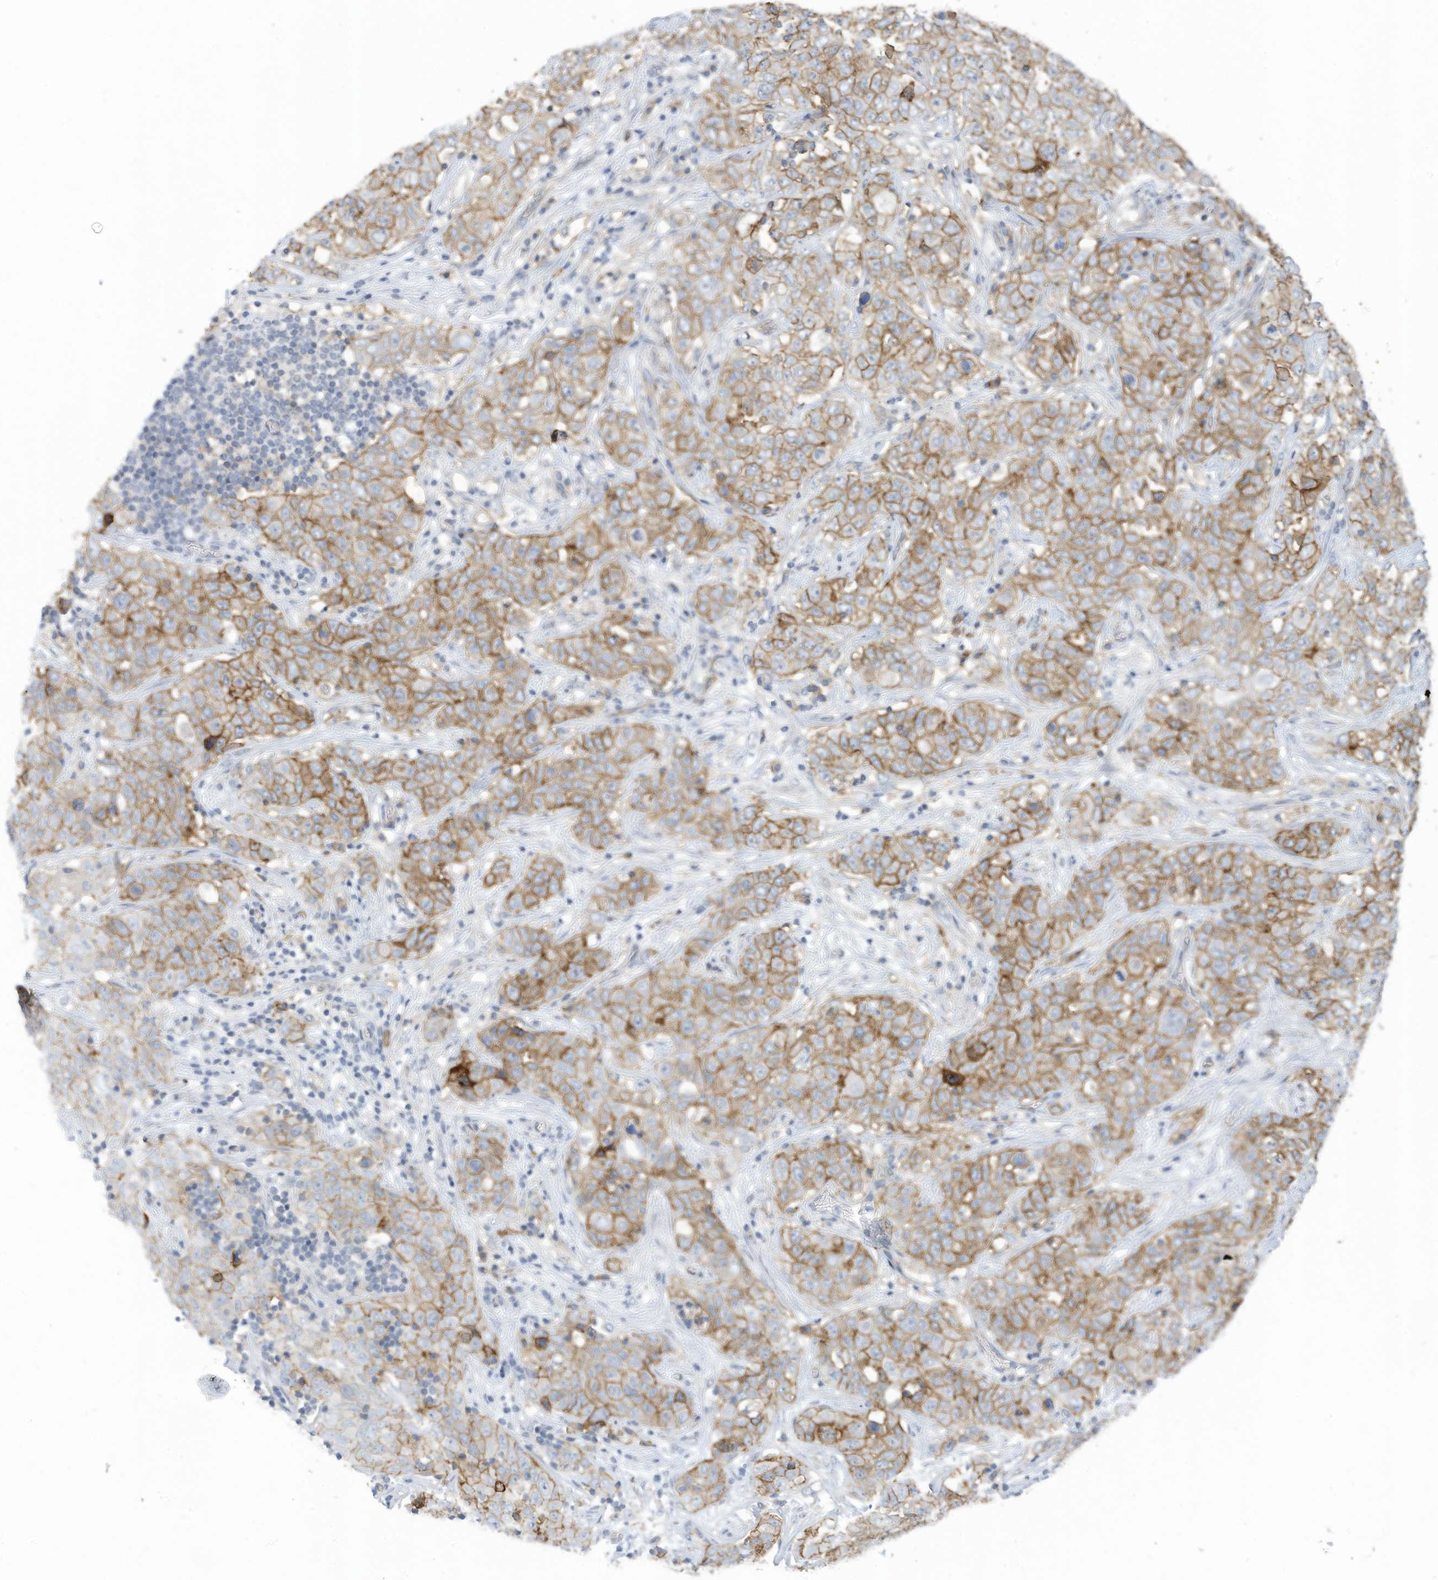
{"staining": {"intensity": "moderate", "quantity": ">75%", "location": "cytoplasmic/membranous"}, "tissue": "stomach cancer", "cell_type": "Tumor cells", "image_type": "cancer", "snomed": [{"axis": "morphology", "description": "Normal tissue, NOS"}, {"axis": "morphology", "description": "Adenocarcinoma, NOS"}, {"axis": "topography", "description": "Lymph node"}, {"axis": "topography", "description": "Stomach"}], "caption": "A micrograph showing moderate cytoplasmic/membranous positivity in about >75% of tumor cells in stomach cancer, as visualized by brown immunohistochemical staining.", "gene": "SLC1A5", "patient": {"sex": "male", "age": 48}}